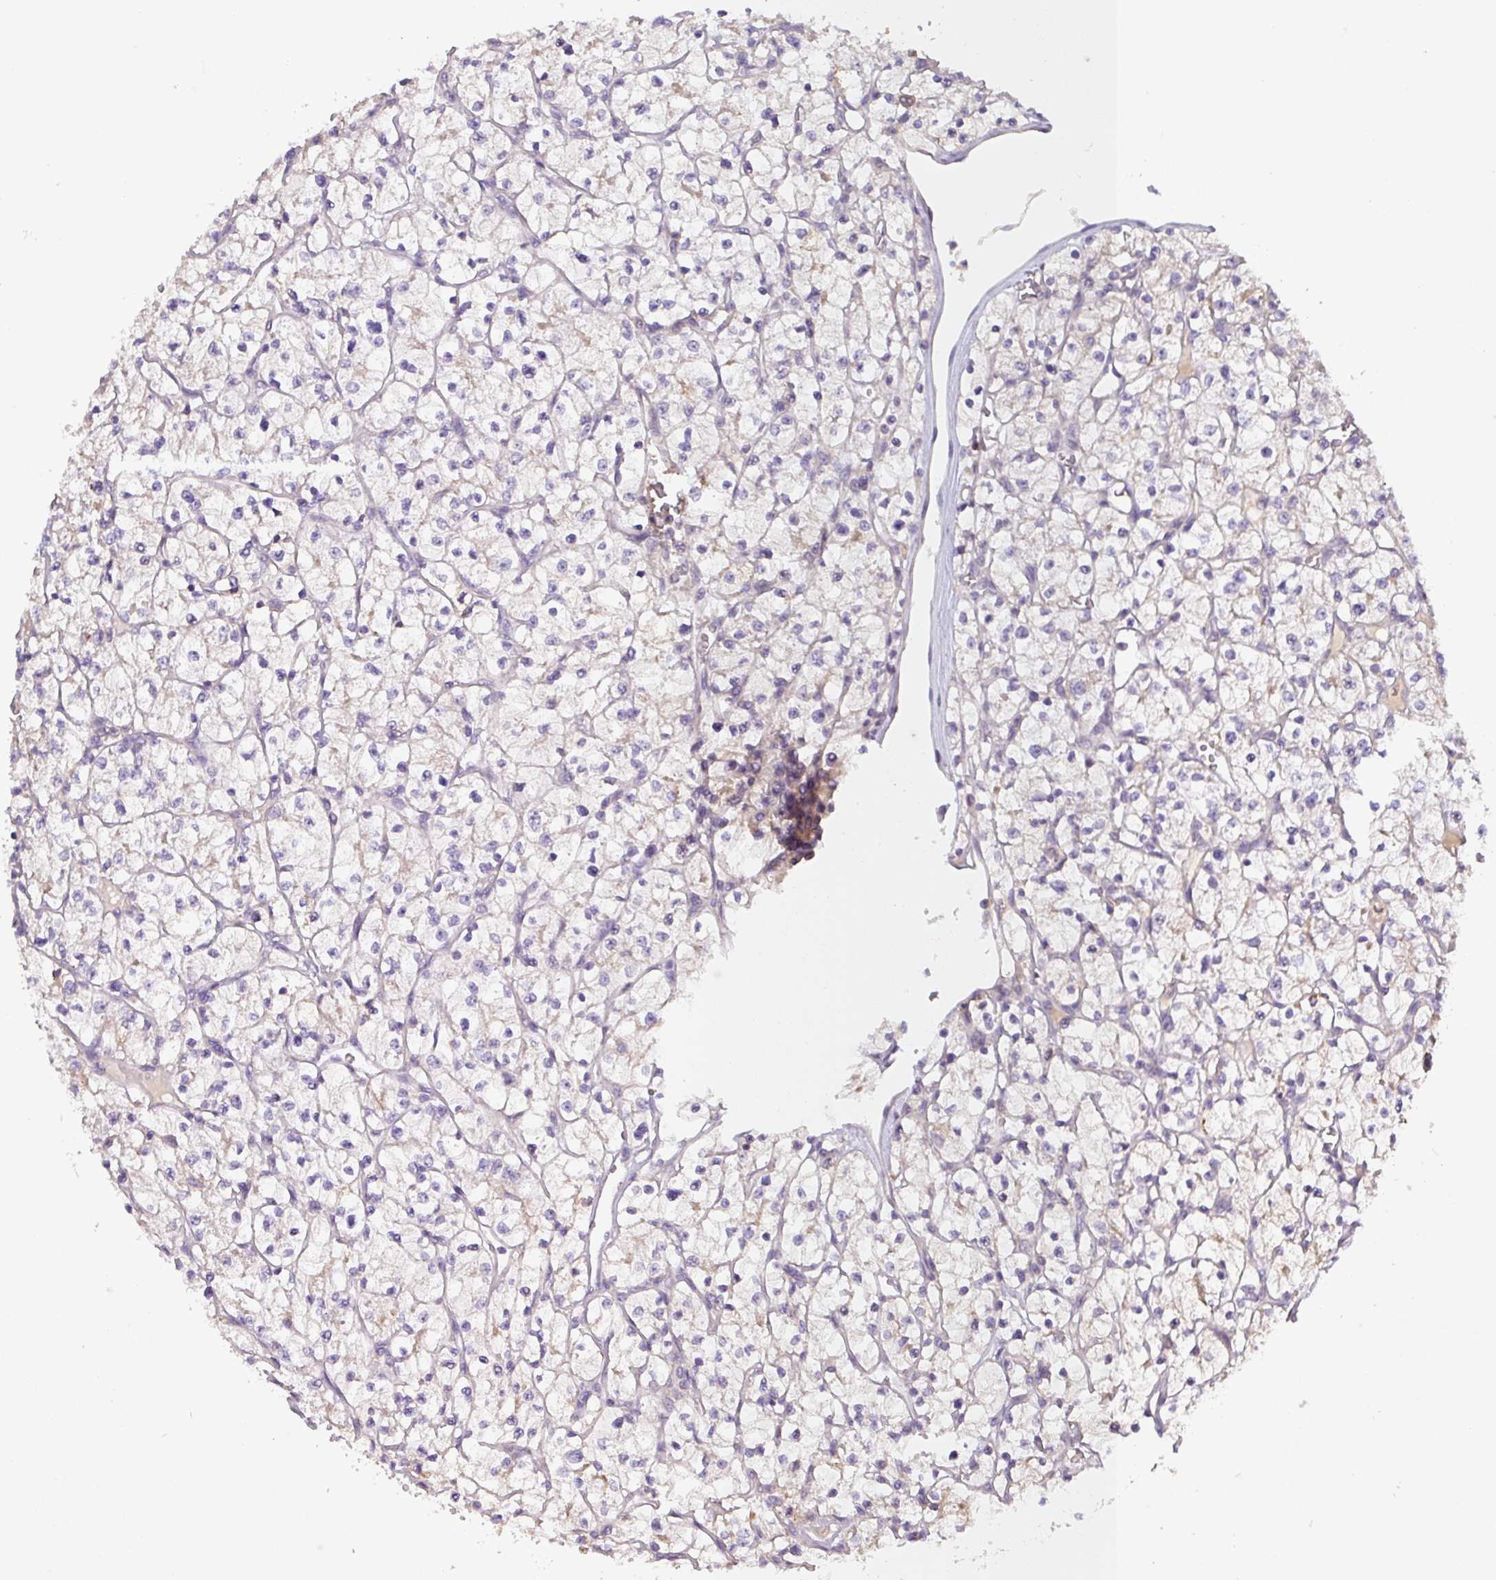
{"staining": {"intensity": "negative", "quantity": "none", "location": "none"}, "tissue": "renal cancer", "cell_type": "Tumor cells", "image_type": "cancer", "snomed": [{"axis": "morphology", "description": "Adenocarcinoma, NOS"}, {"axis": "topography", "description": "Kidney"}], "caption": "This is an immunohistochemistry histopathology image of adenocarcinoma (renal). There is no expression in tumor cells.", "gene": "SFTPB", "patient": {"sex": "female", "age": 64}}